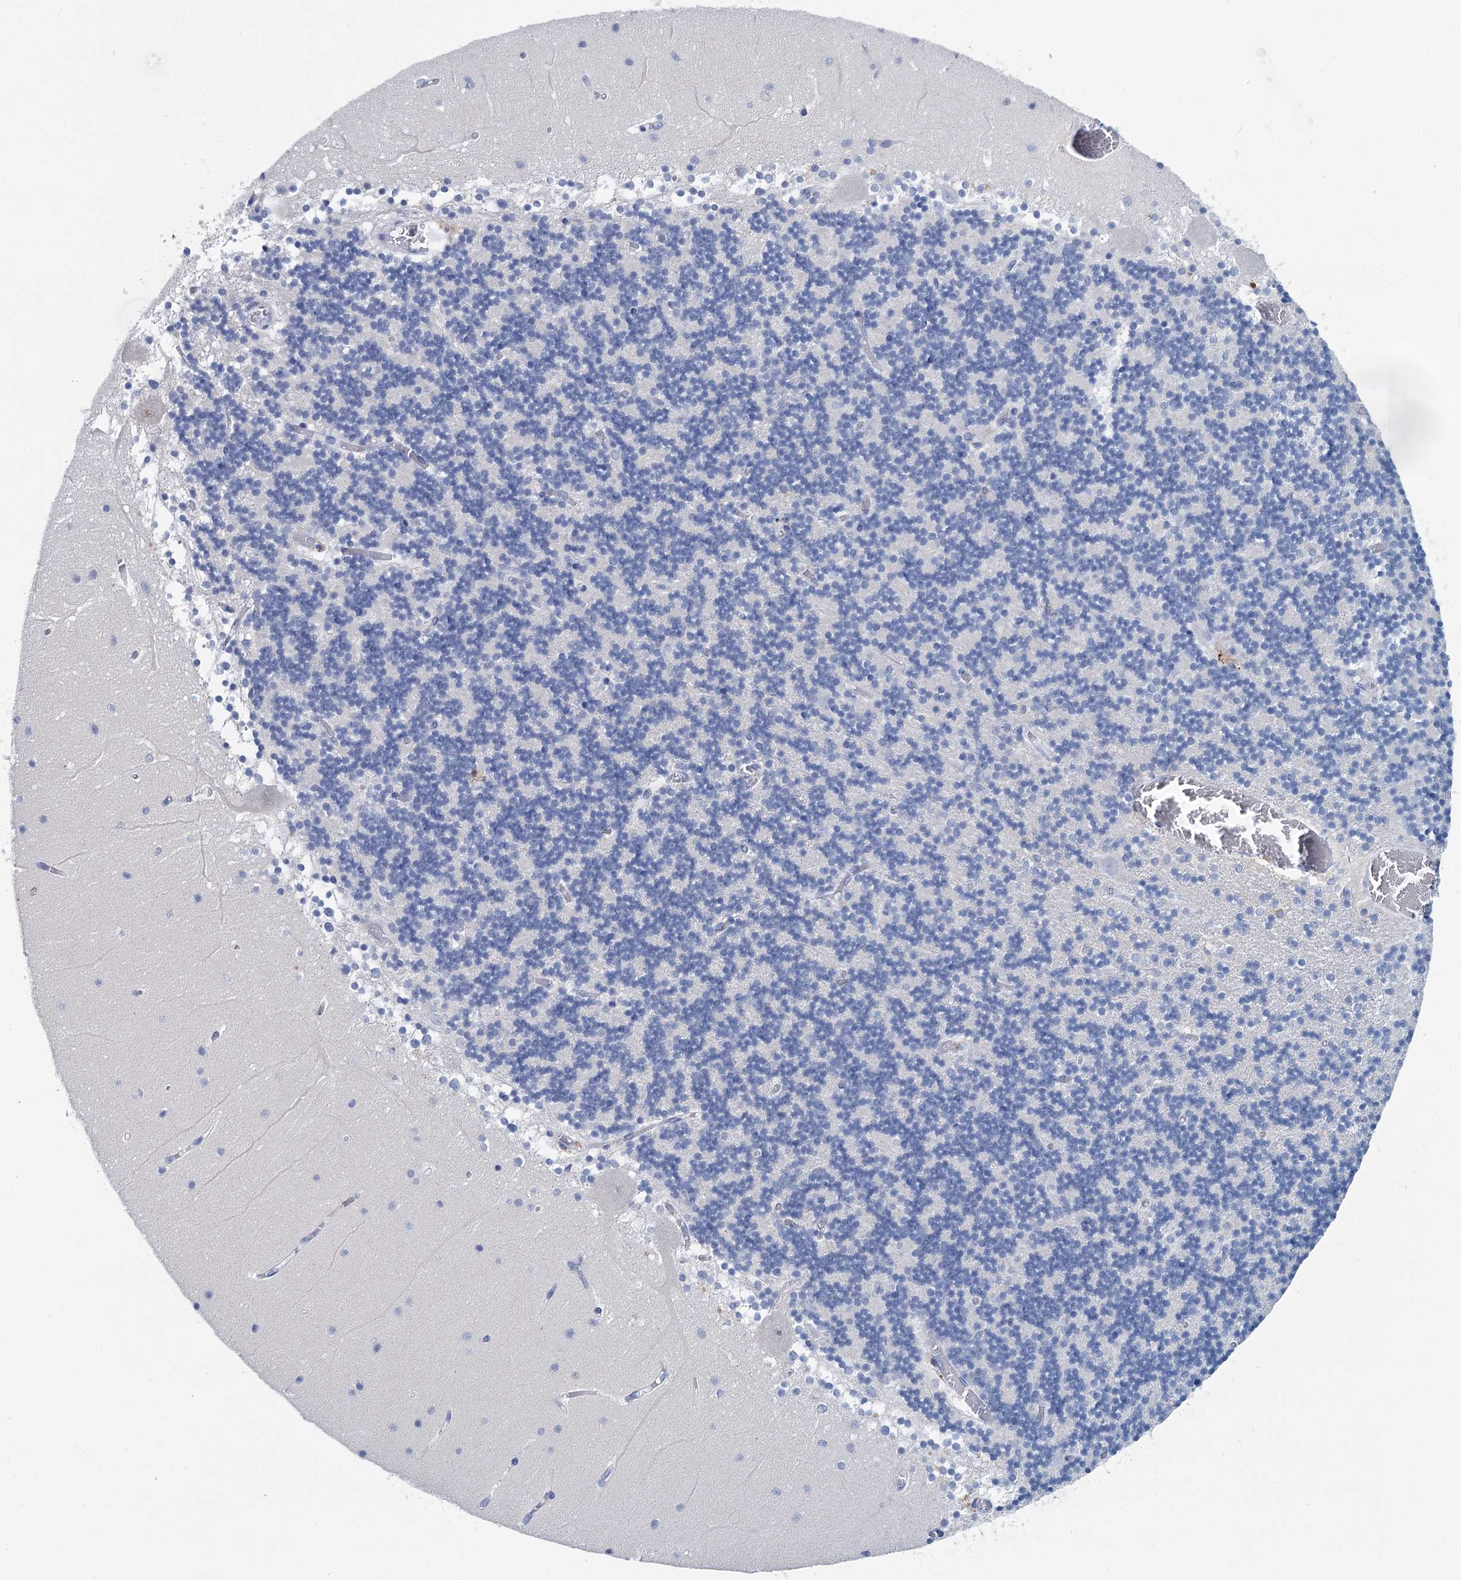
{"staining": {"intensity": "negative", "quantity": "none", "location": "none"}, "tissue": "cerebellum", "cell_type": "Cells in granular layer", "image_type": "normal", "snomed": [{"axis": "morphology", "description": "Normal tissue, NOS"}, {"axis": "topography", "description": "Cerebellum"}], "caption": "The micrograph shows no staining of cells in granular layer in normal cerebellum. The staining was performed using DAB to visualize the protein expression in brown, while the nuclei were stained in blue with hematoxylin (Magnification: 20x).", "gene": "METTL7B", "patient": {"sex": "female", "age": 28}}